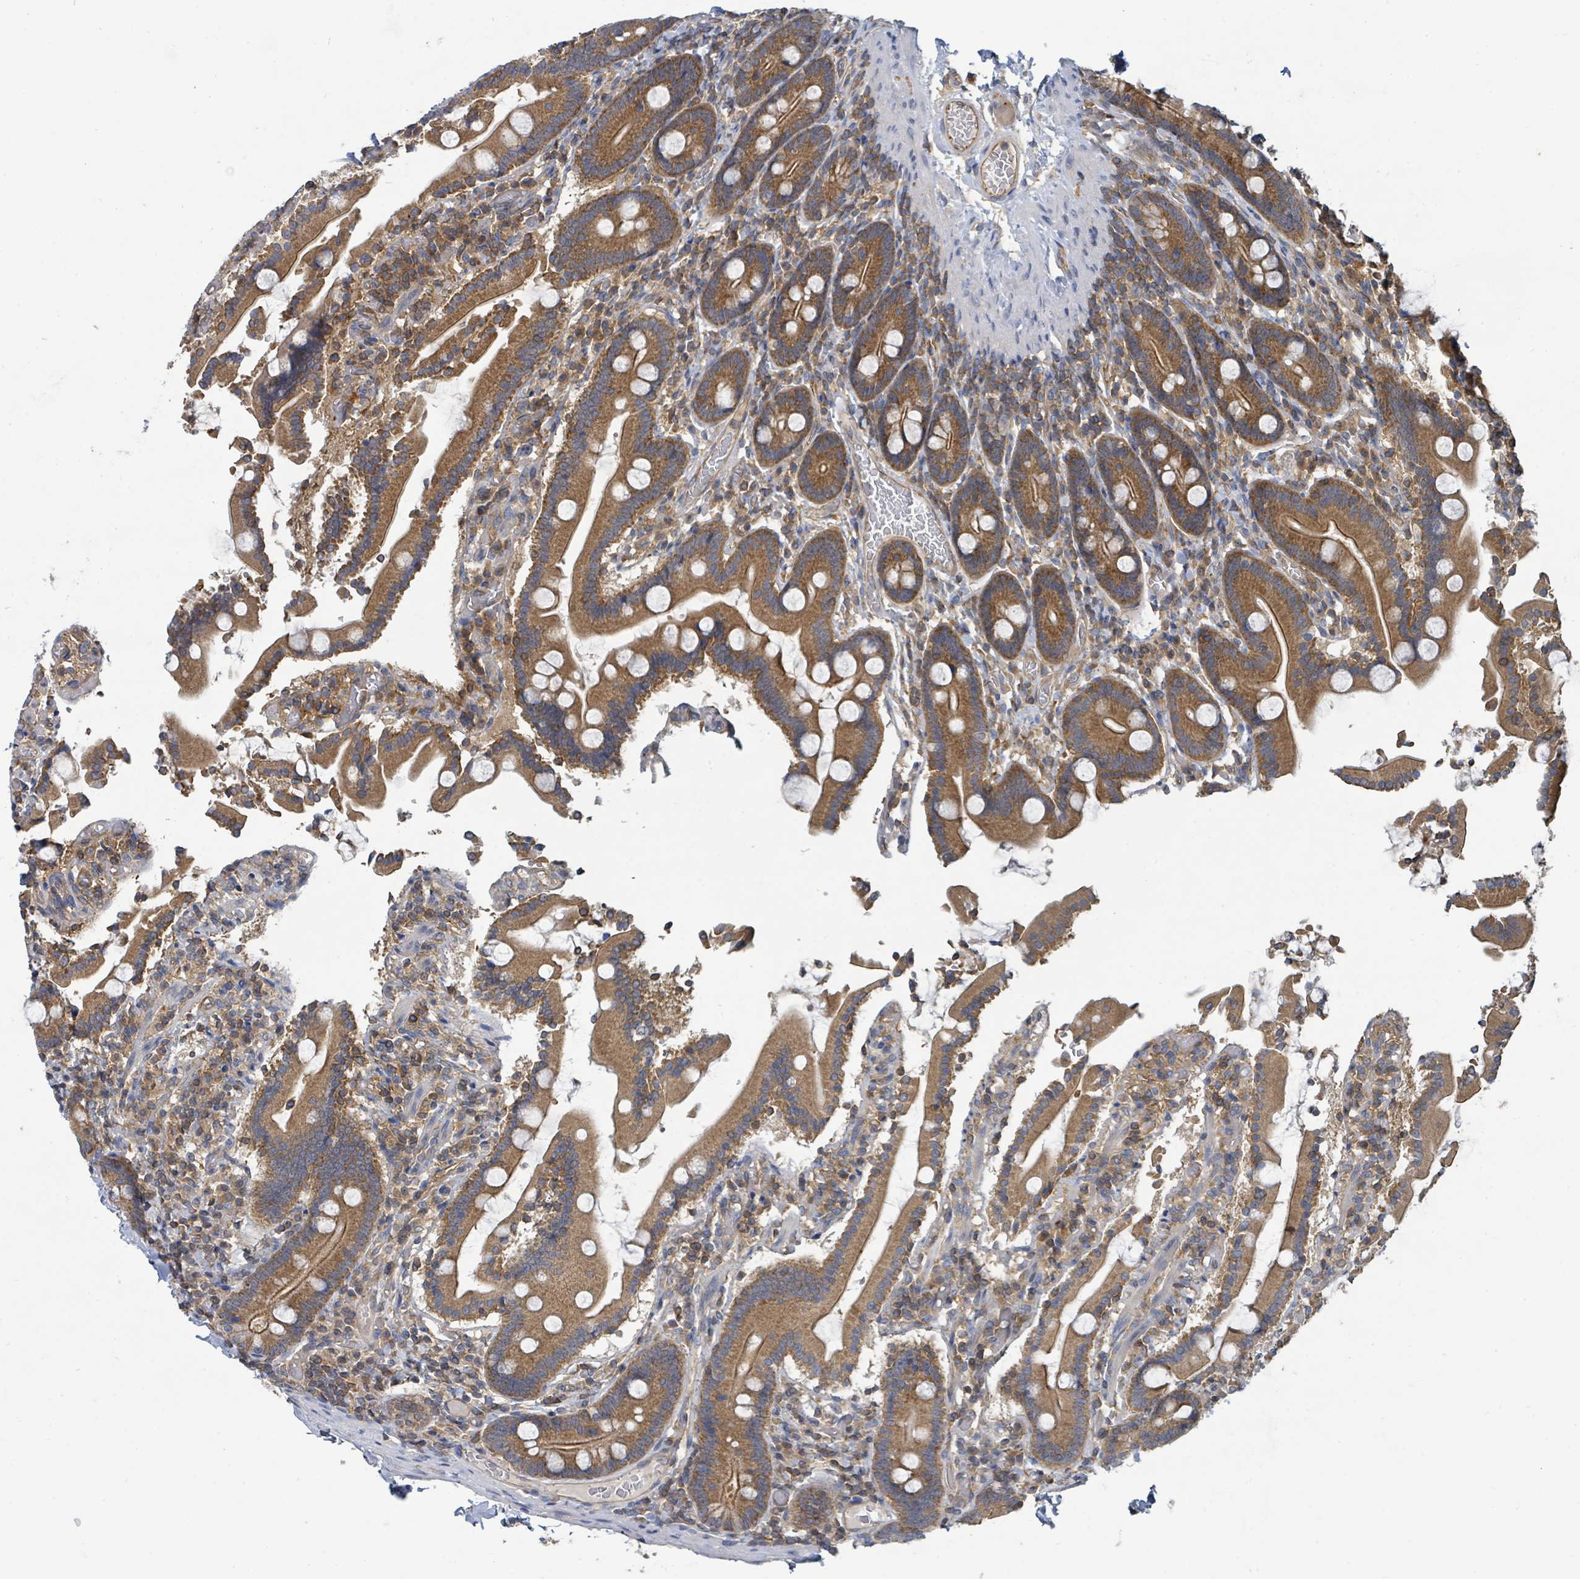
{"staining": {"intensity": "moderate", "quantity": ">75%", "location": "cytoplasmic/membranous"}, "tissue": "duodenum", "cell_type": "Glandular cells", "image_type": "normal", "snomed": [{"axis": "morphology", "description": "Normal tissue, NOS"}, {"axis": "topography", "description": "Duodenum"}], "caption": "Approximately >75% of glandular cells in normal duodenum reveal moderate cytoplasmic/membranous protein expression as visualized by brown immunohistochemical staining.", "gene": "BOLA2B", "patient": {"sex": "male", "age": 55}}